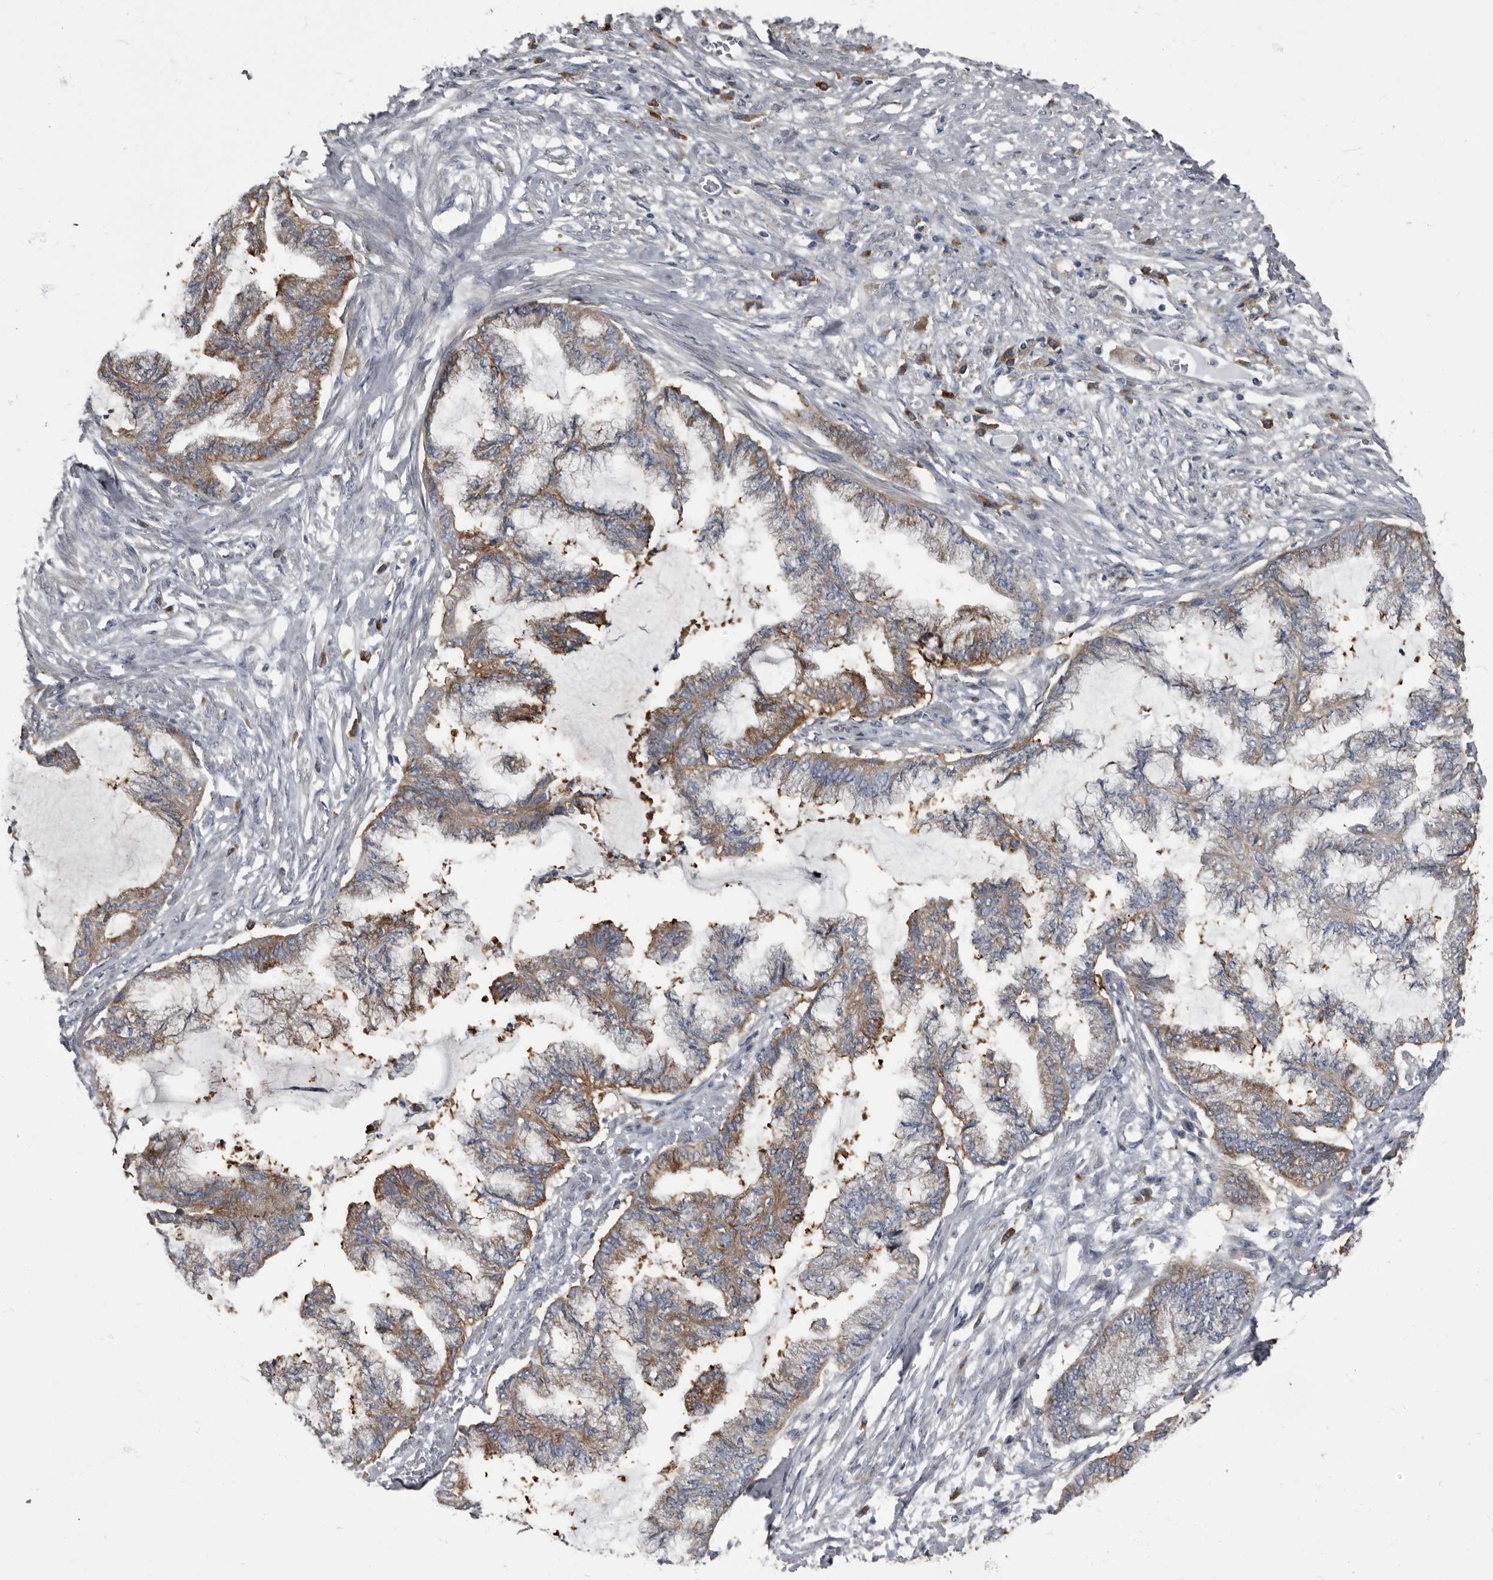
{"staining": {"intensity": "moderate", "quantity": "25%-75%", "location": "cytoplasmic/membranous"}, "tissue": "endometrial cancer", "cell_type": "Tumor cells", "image_type": "cancer", "snomed": [{"axis": "morphology", "description": "Adenocarcinoma, NOS"}, {"axis": "topography", "description": "Endometrium"}], "caption": "Immunohistochemistry (IHC) staining of endometrial cancer, which demonstrates medium levels of moderate cytoplasmic/membranous positivity in approximately 25%-75% of tumor cells indicating moderate cytoplasmic/membranous protein staining. The staining was performed using DAB (3,3'-diaminobenzidine) (brown) for protein detection and nuclei were counterstained in hematoxylin (blue).", "gene": "TPD52L1", "patient": {"sex": "female", "age": 86}}